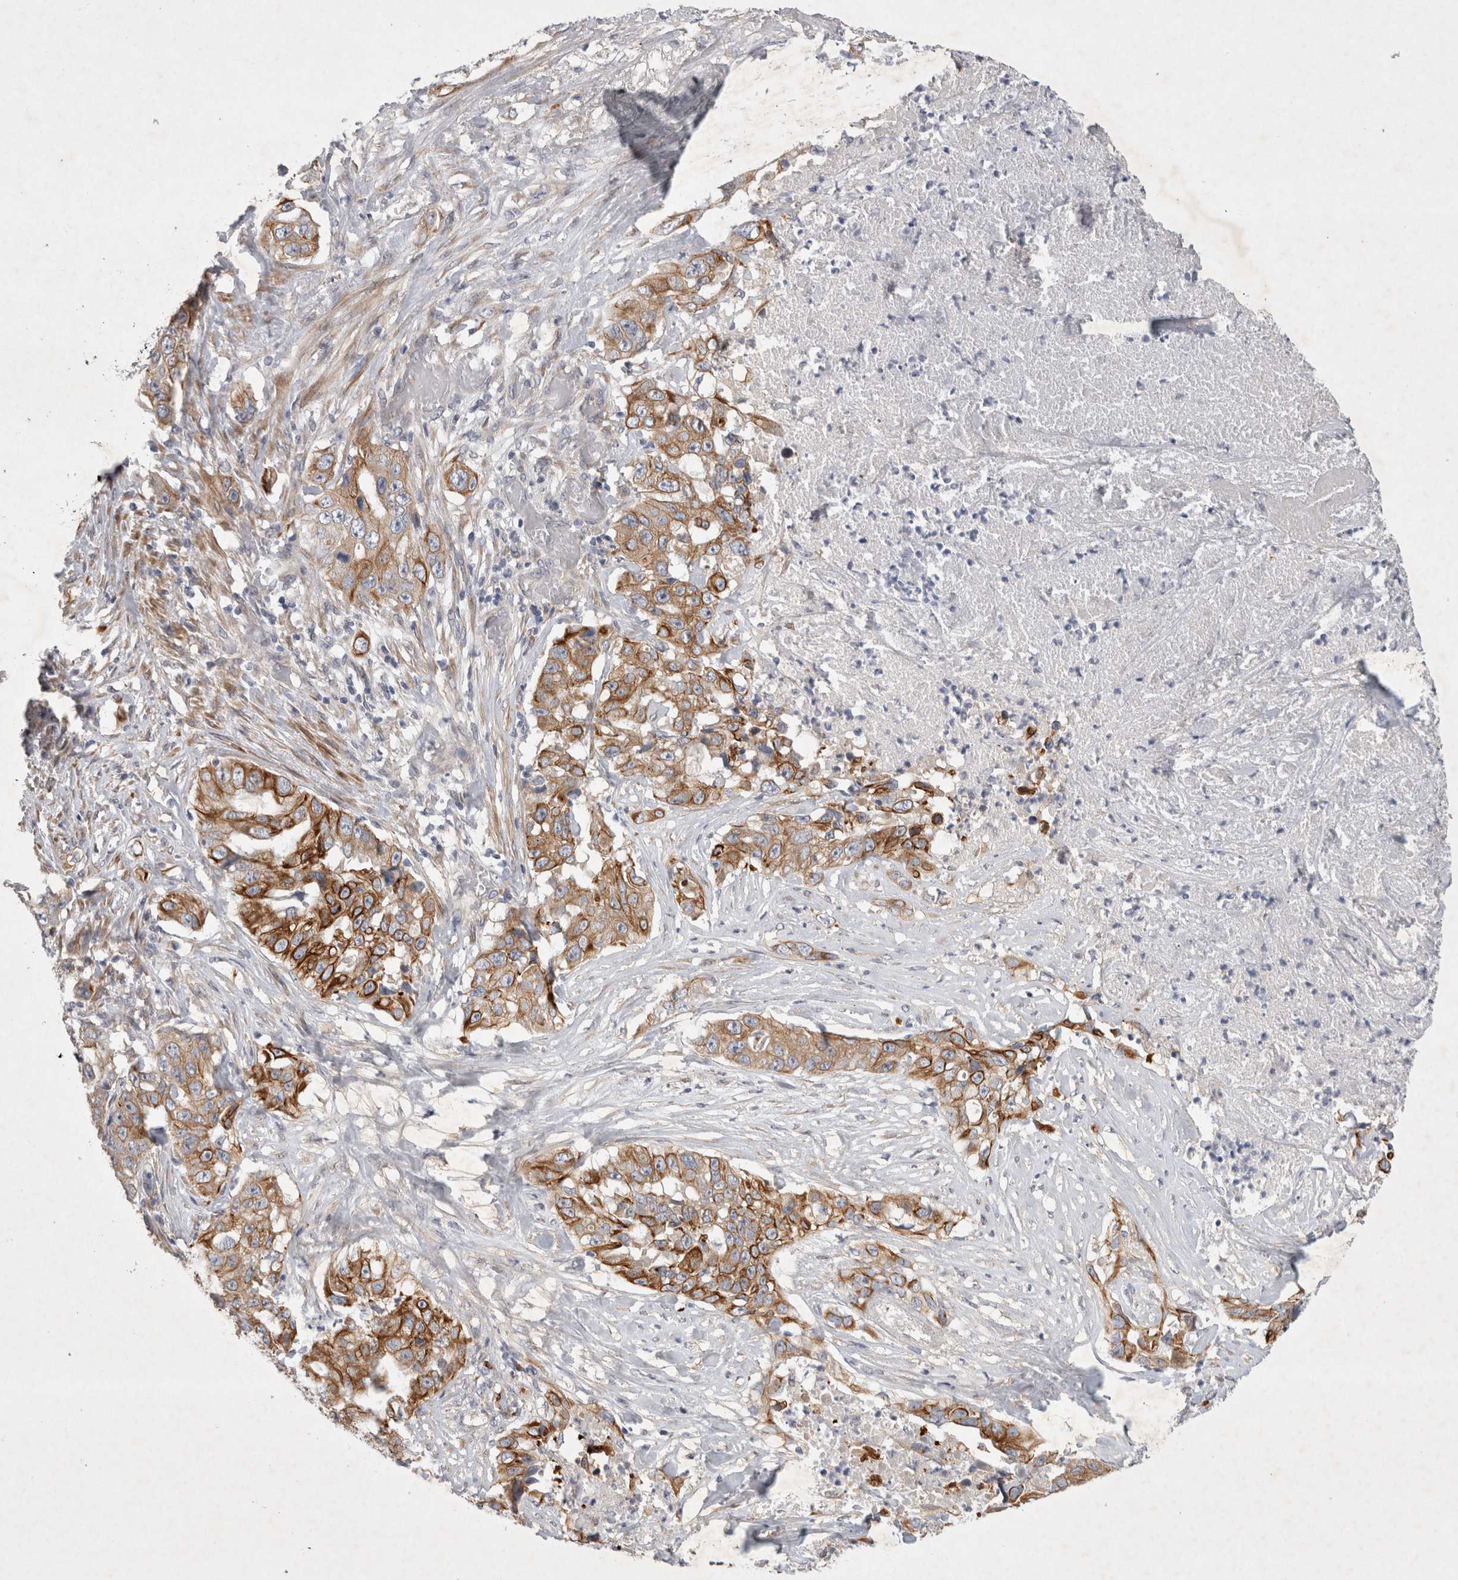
{"staining": {"intensity": "moderate", "quantity": ">75%", "location": "cytoplasmic/membranous"}, "tissue": "lung cancer", "cell_type": "Tumor cells", "image_type": "cancer", "snomed": [{"axis": "morphology", "description": "Adenocarcinoma, NOS"}, {"axis": "topography", "description": "Lung"}], "caption": "Human lung cancer (adenocarcinoma) stained with a protein marker demonstrates moderate staining in tumor cells.", "gene": "BZW2", "patient": {"sex": "female", "age": 51}}